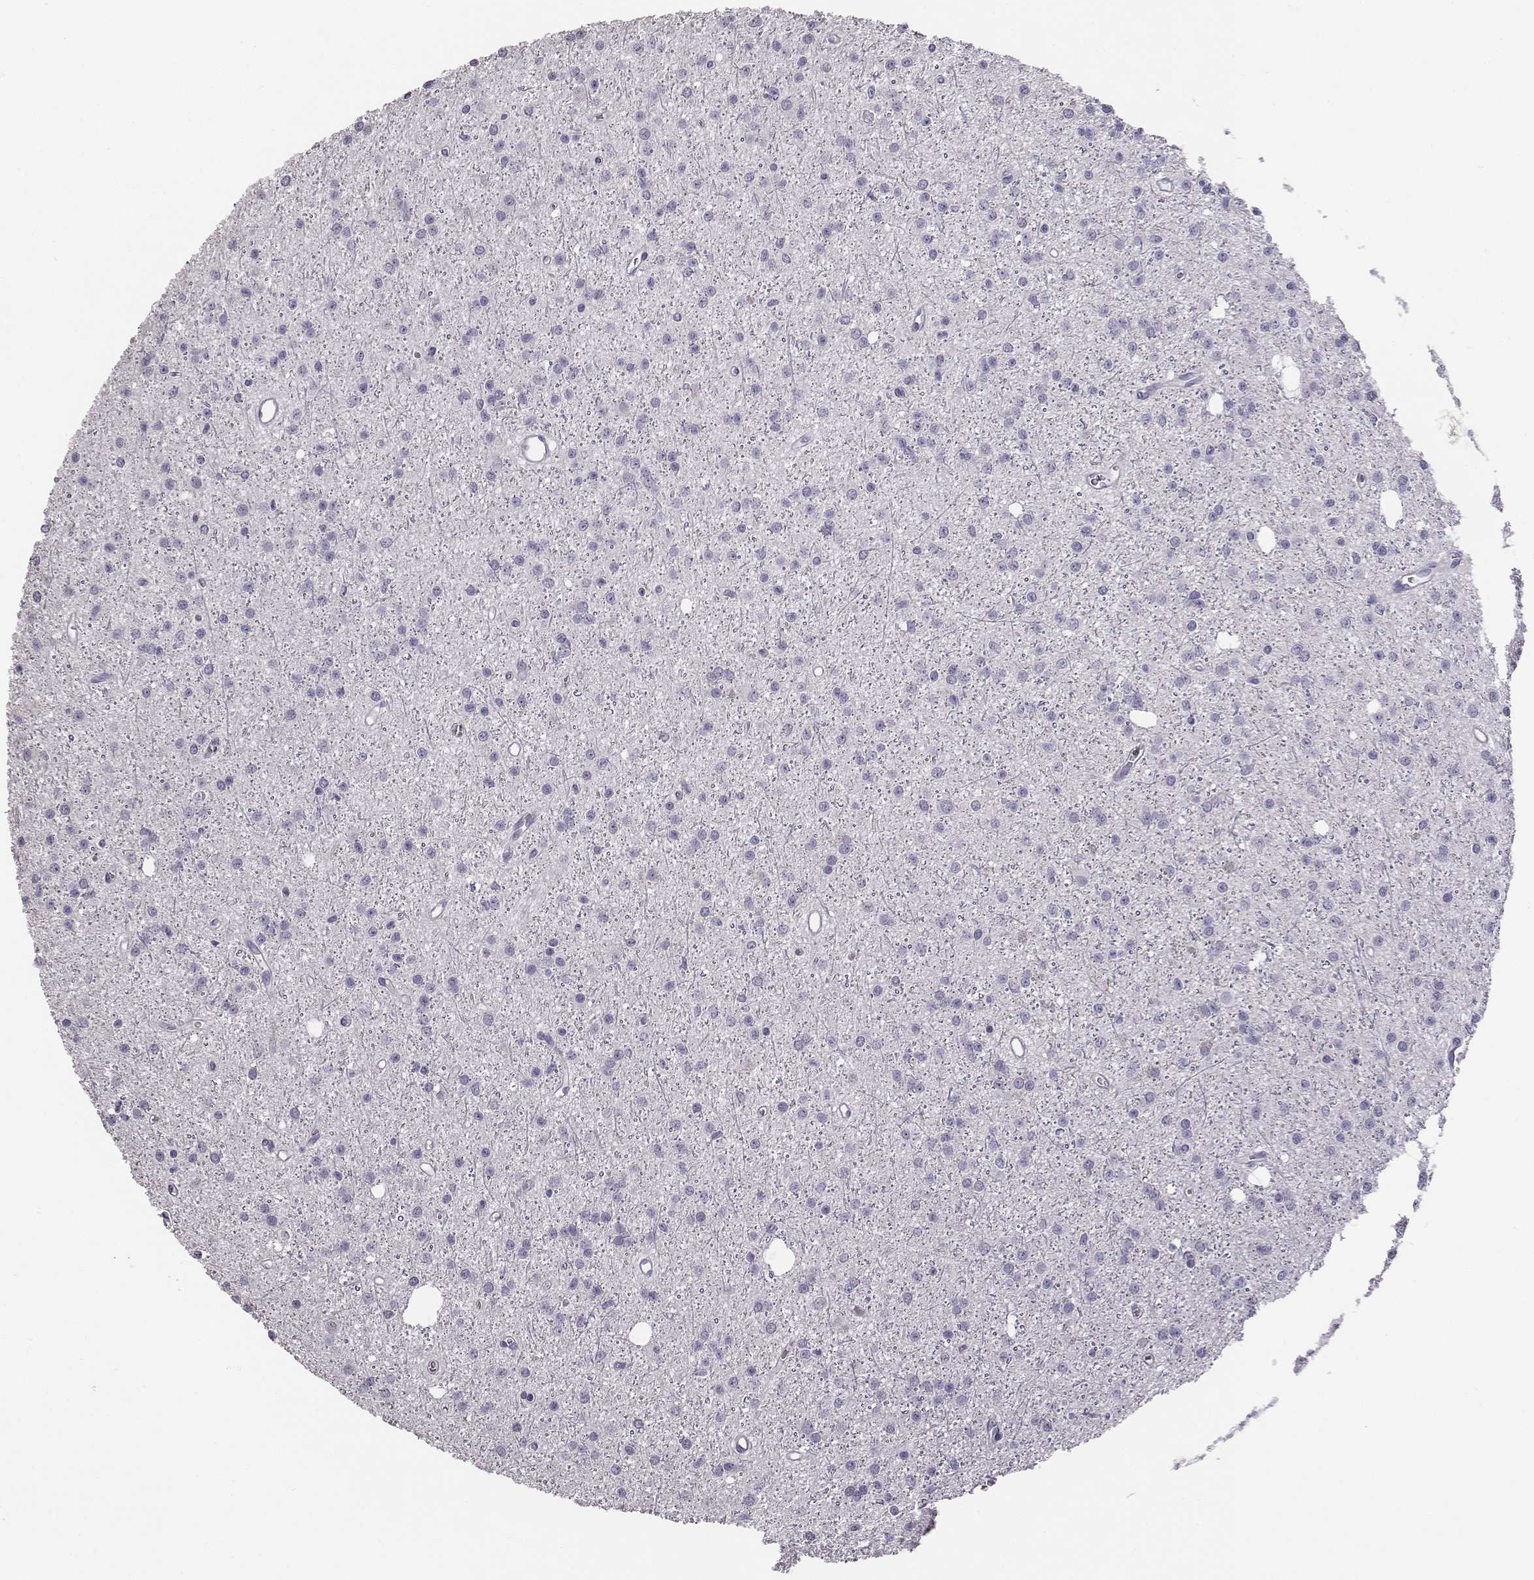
{"staining": {"intensity": "negative", "quantity": "none", "location": "none"}, "tissue": "glioma", "cell_type": "Tumor cells", "image_type": "cancer", "snomed": [{"axis": "morphology", "description": "Glioma, malignant, Low grade"}, {"axis": "topography", "description": "Brain"}], "caption": "This is a histopathology image of IHC staining of glioma, which shows no positivity in tumor cells.", "gene": "GUCA1A", "patient": {"sex": "male", "age": 27}}